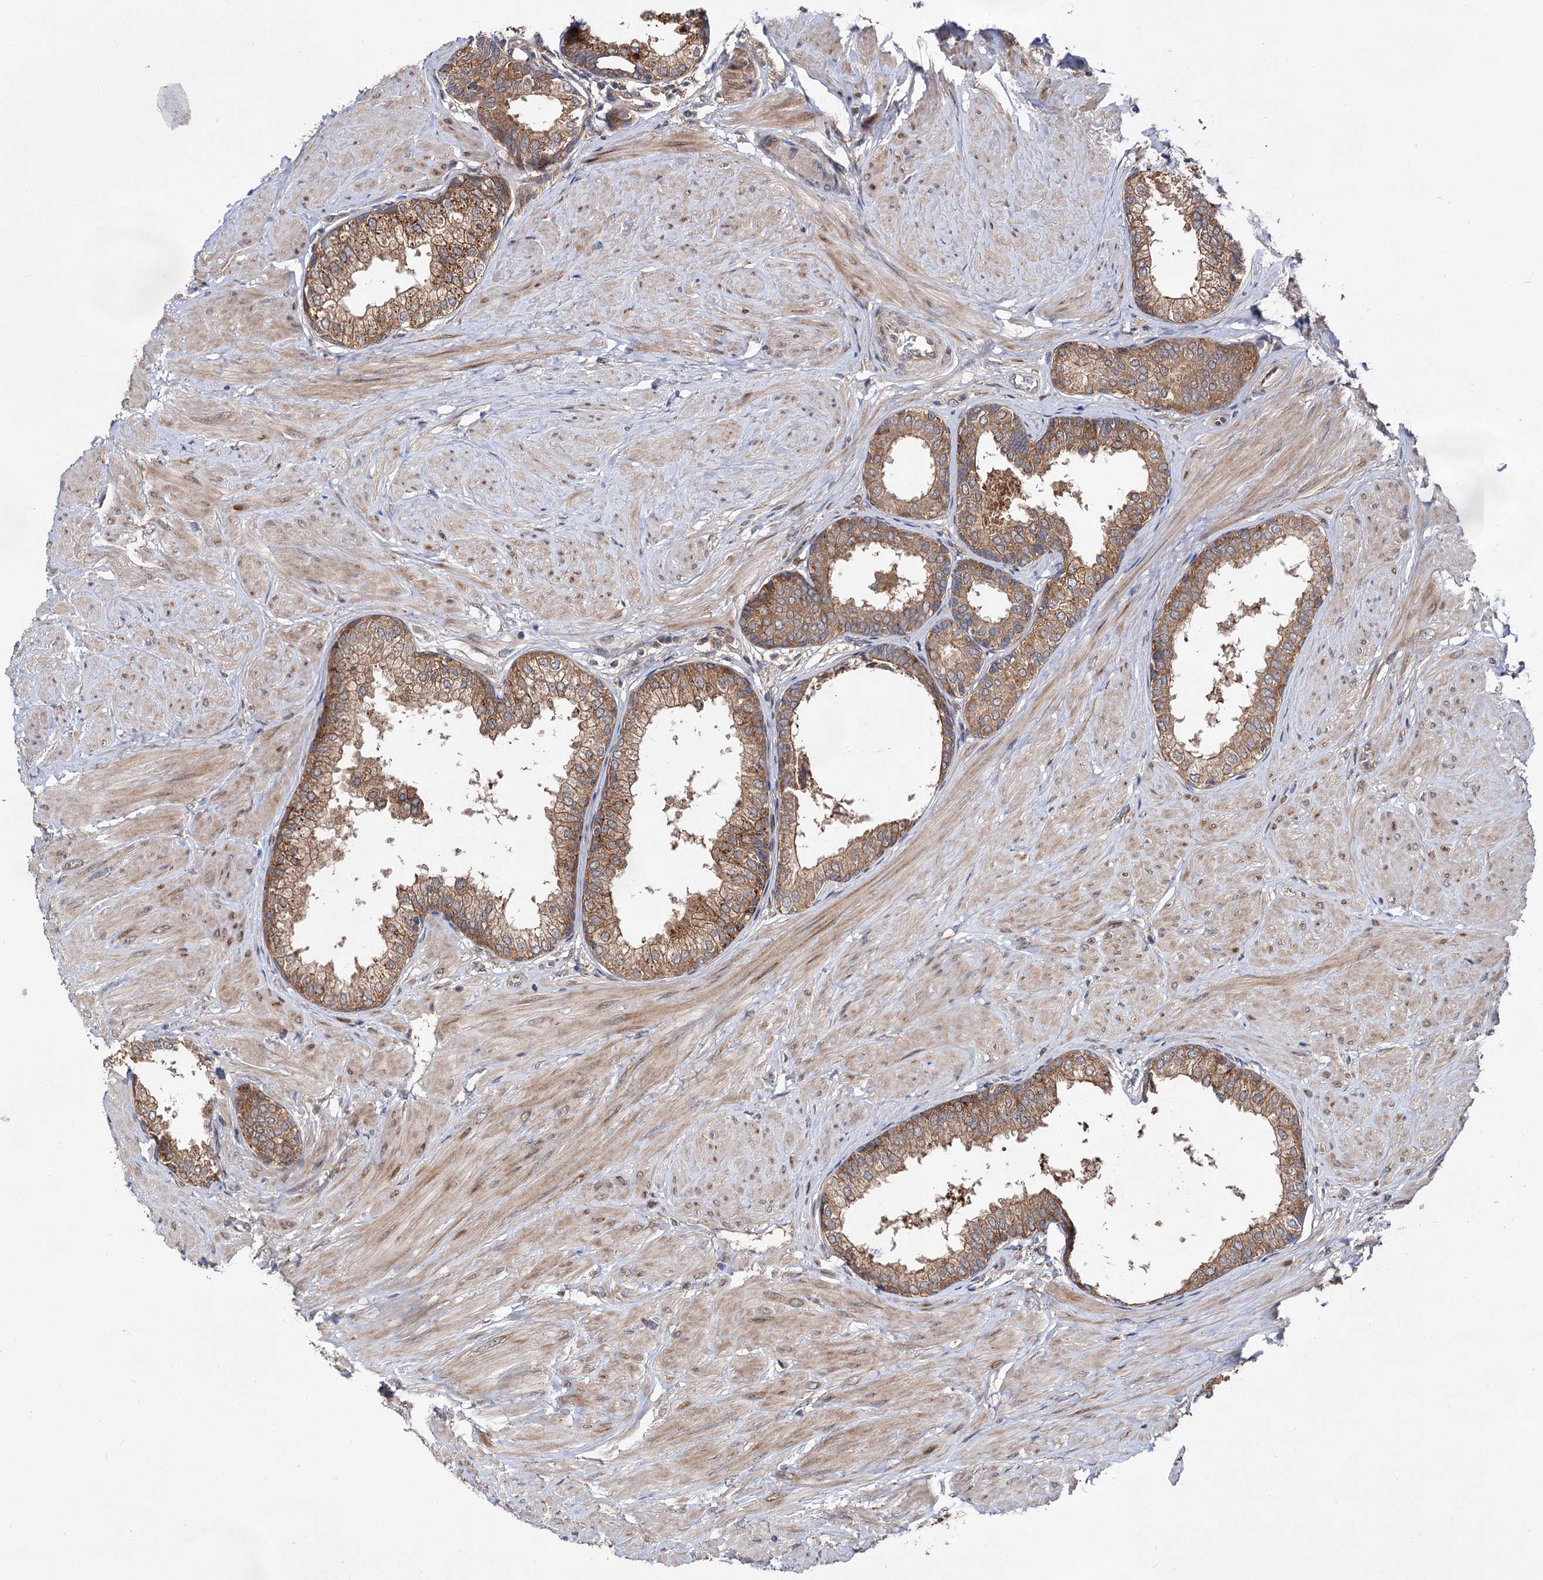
{"staining": {"intensity": "strong", "quantity": ">75%", "location": "cytoplasmic/membranous"}, "tissue": "prostate", "cell_type": "Glandular cells", "image_type": "normal", "snomed": [{"axis": "morphology", "description": "Normal tissue, NOS"}, {"axis": "topography", "description": "Prostate"}], "caption": "Immunohistochemical staining of normal prostate reveals strong cytoplasmic/membranous protein positivity in about >75% of glandular cells.", "gene": "NAA25", "patient": {"sex": "male", "age": 48}}